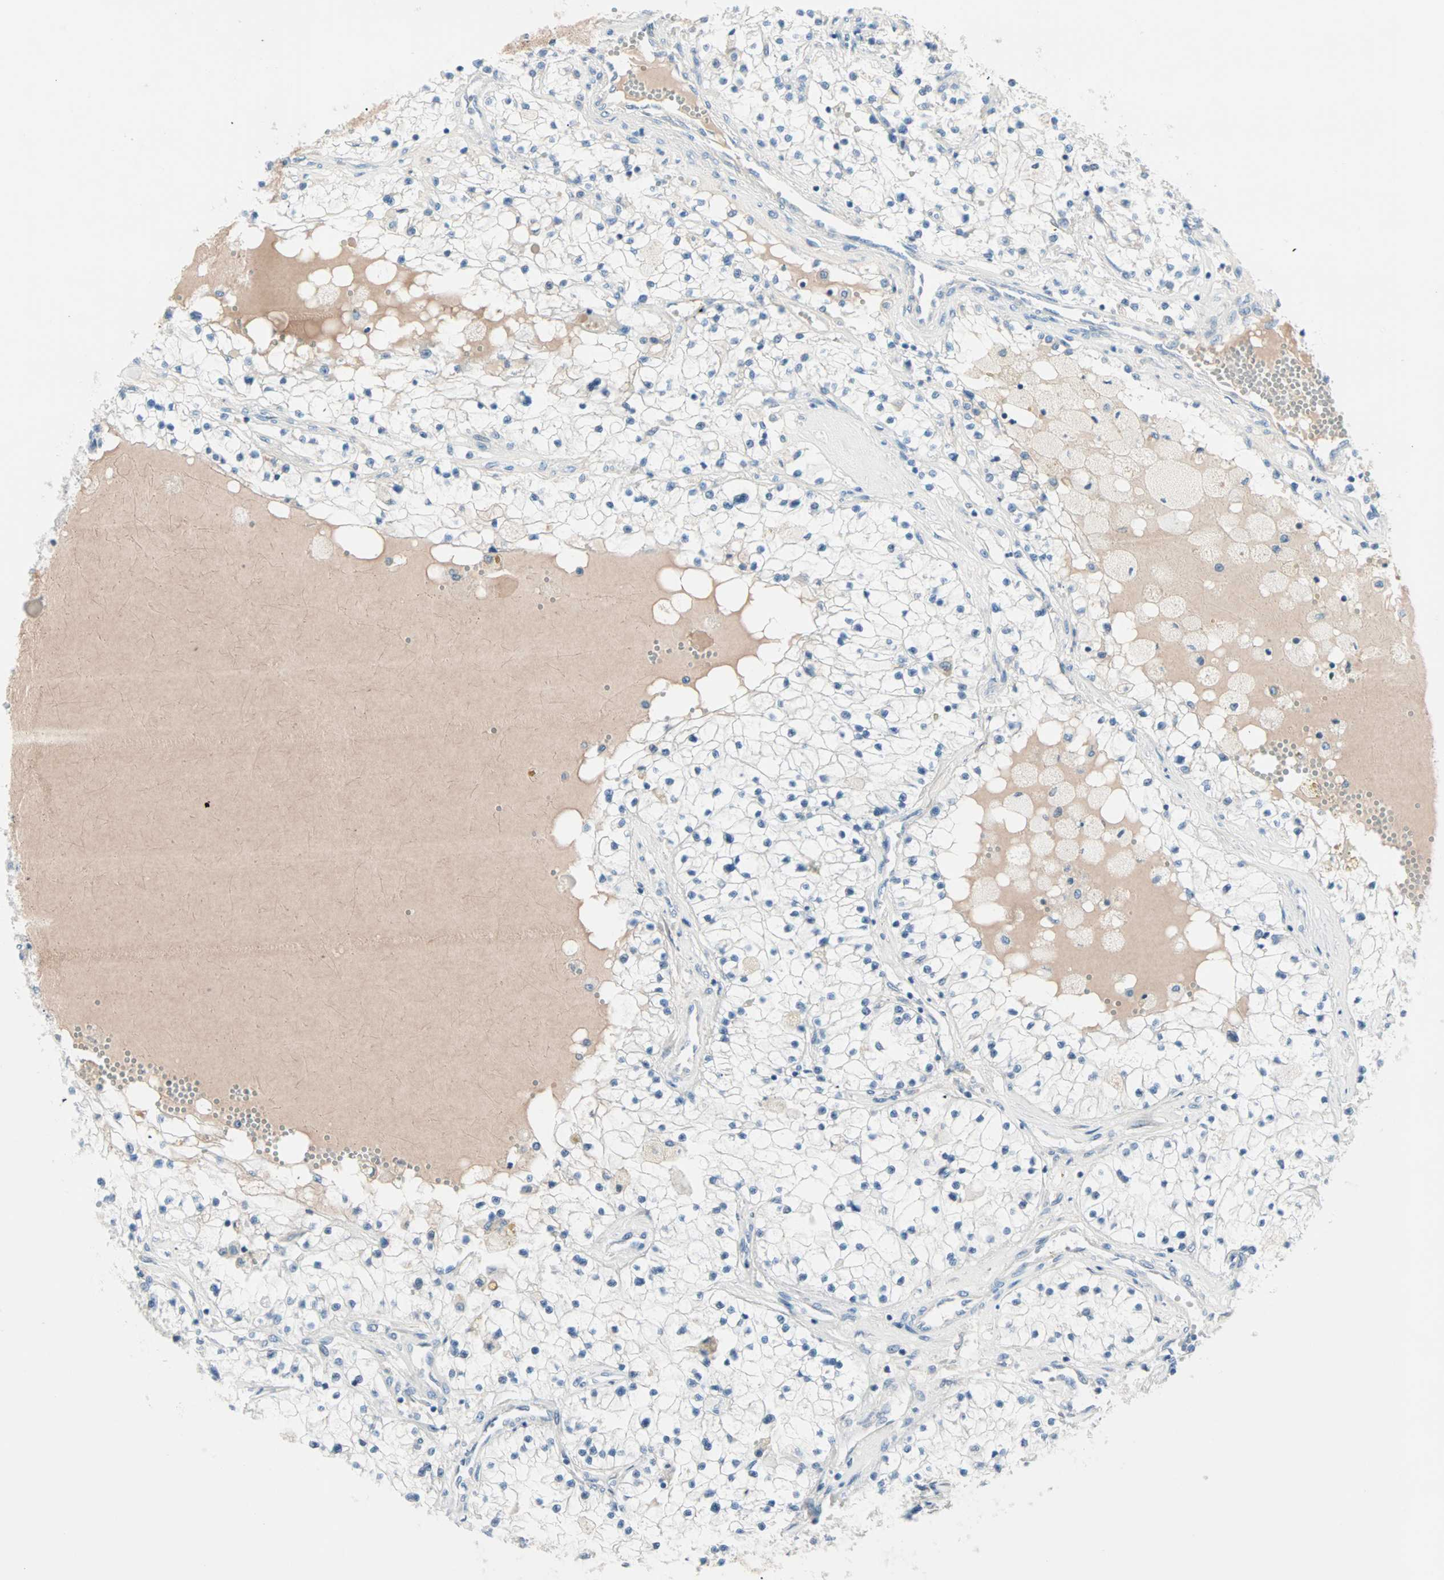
{"staining": {"intensity": "negative", "quantity": "none", "location": "none"}, "tissue": "renal cancer", "cell_type": "Tumor cells", "image_type": "cancer", "snomed": [{"axis": "morphology", "description": "Adenocarcinoma, NOS"}, {"axis": "topography", "description": "Kidney"}], "caption": "DAB immunohistochemical staining of human renal cancer shows no significant expression in tumor cells.", "gene": "NEFH", "patient": {"sex": "male", "age": 68}}